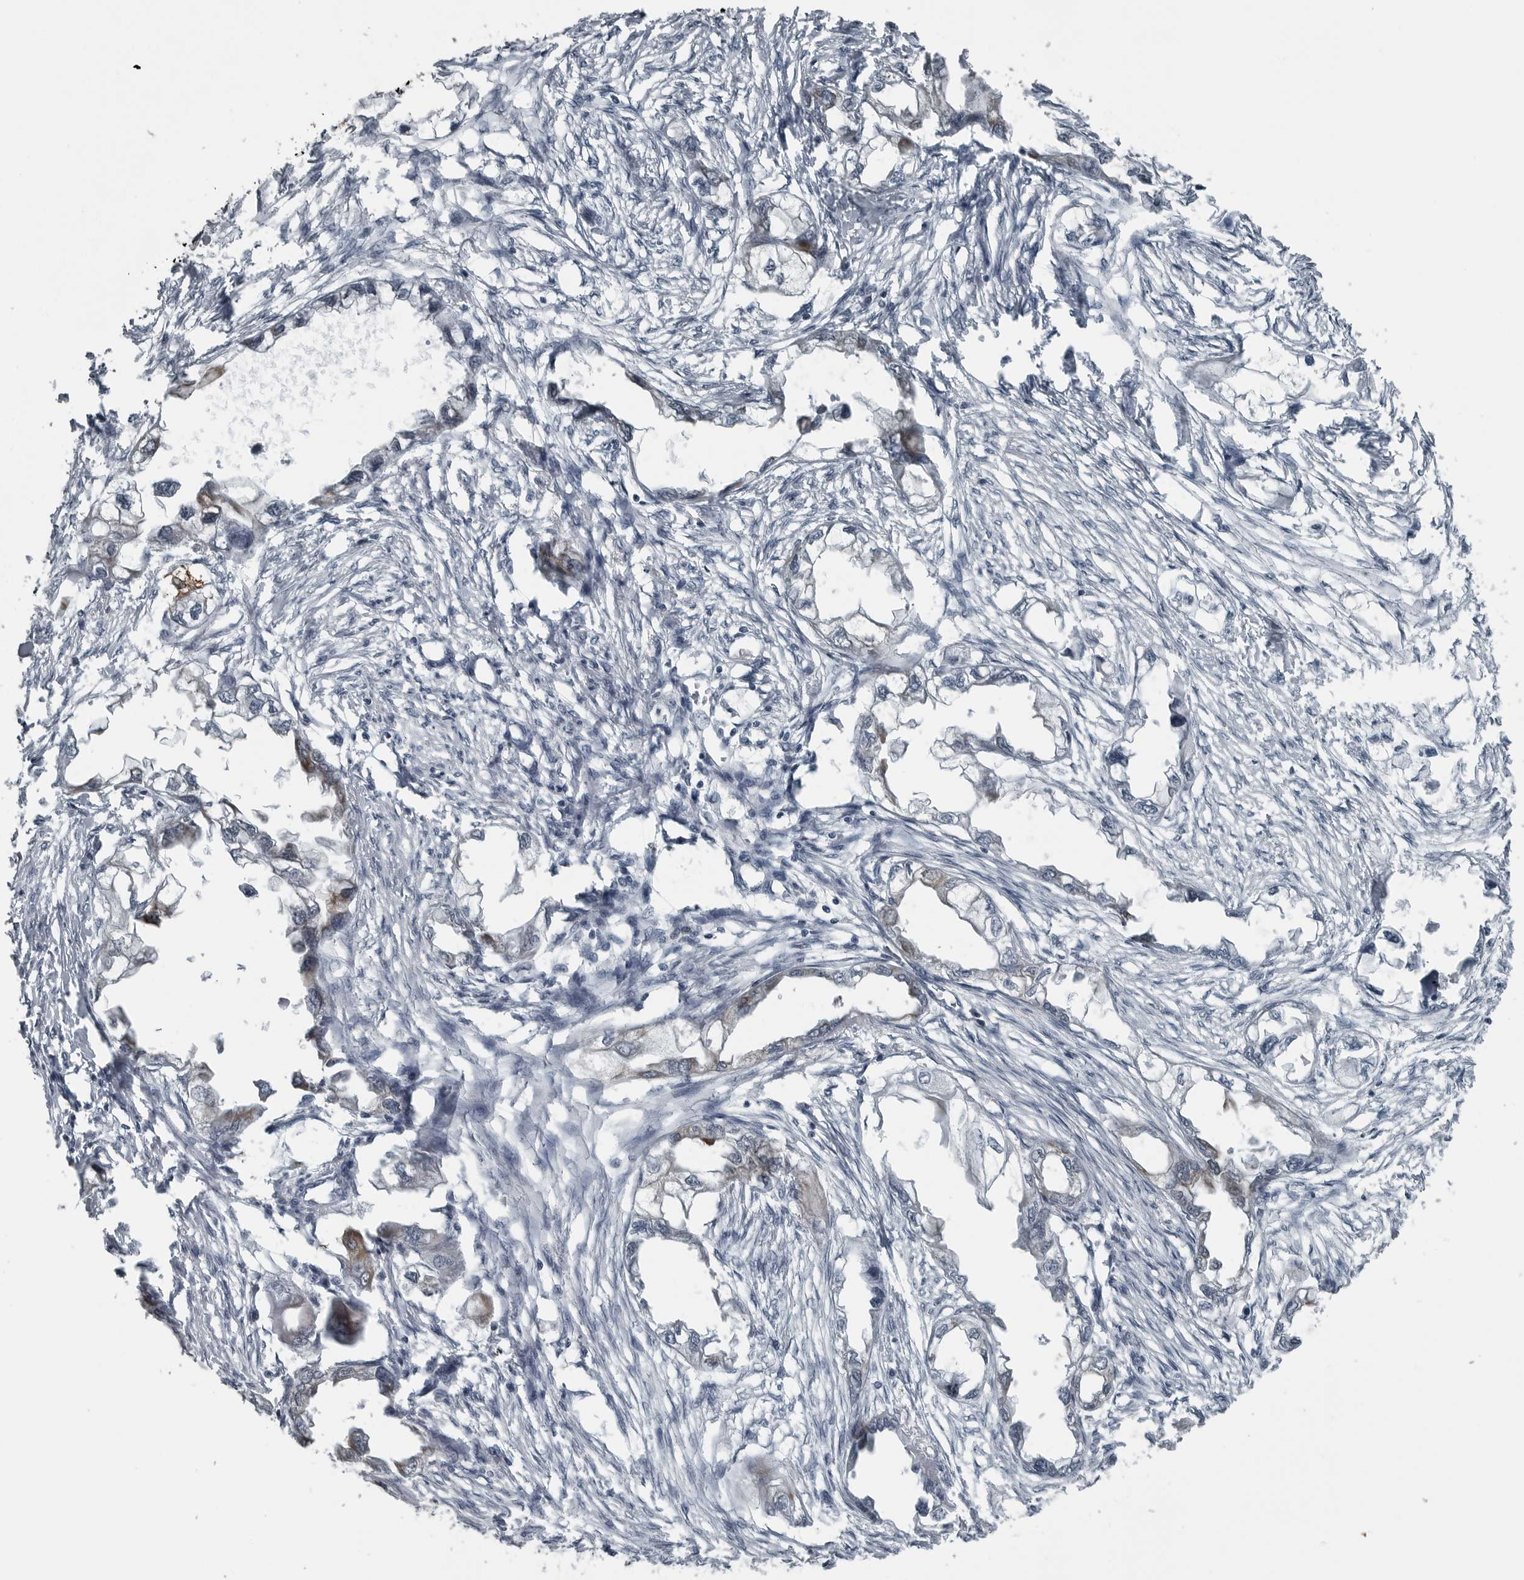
{"staining": {"intensity": "negative", "quantity": "none", "location": "none"}, "tissue": "endometrial cancer", "cell_type": "Tumor cells", "image_type": "cancer", "snomed": [{"axis": "morphology", "description": "Adenocarcinoma, NOS"}, {"axis": "morphology", "description": "Adenocarcinoma, metastatic, NOS"}, {"axis": "topography", "description": "Adipose tissue"}, {"axis": "topography", "description": "Endometrium"}], "caption": "Metastatic adenocarcinoma (endometrial) was stained to show a protein in brown. There is no significant positivity in tumor cells. (DAB (3,3'-diaminobenzidine) immunohistochemistry with hematoxylin counter stain).", "gene": "DNAAF11", "patient": {"sex": "female", "age": 67}}